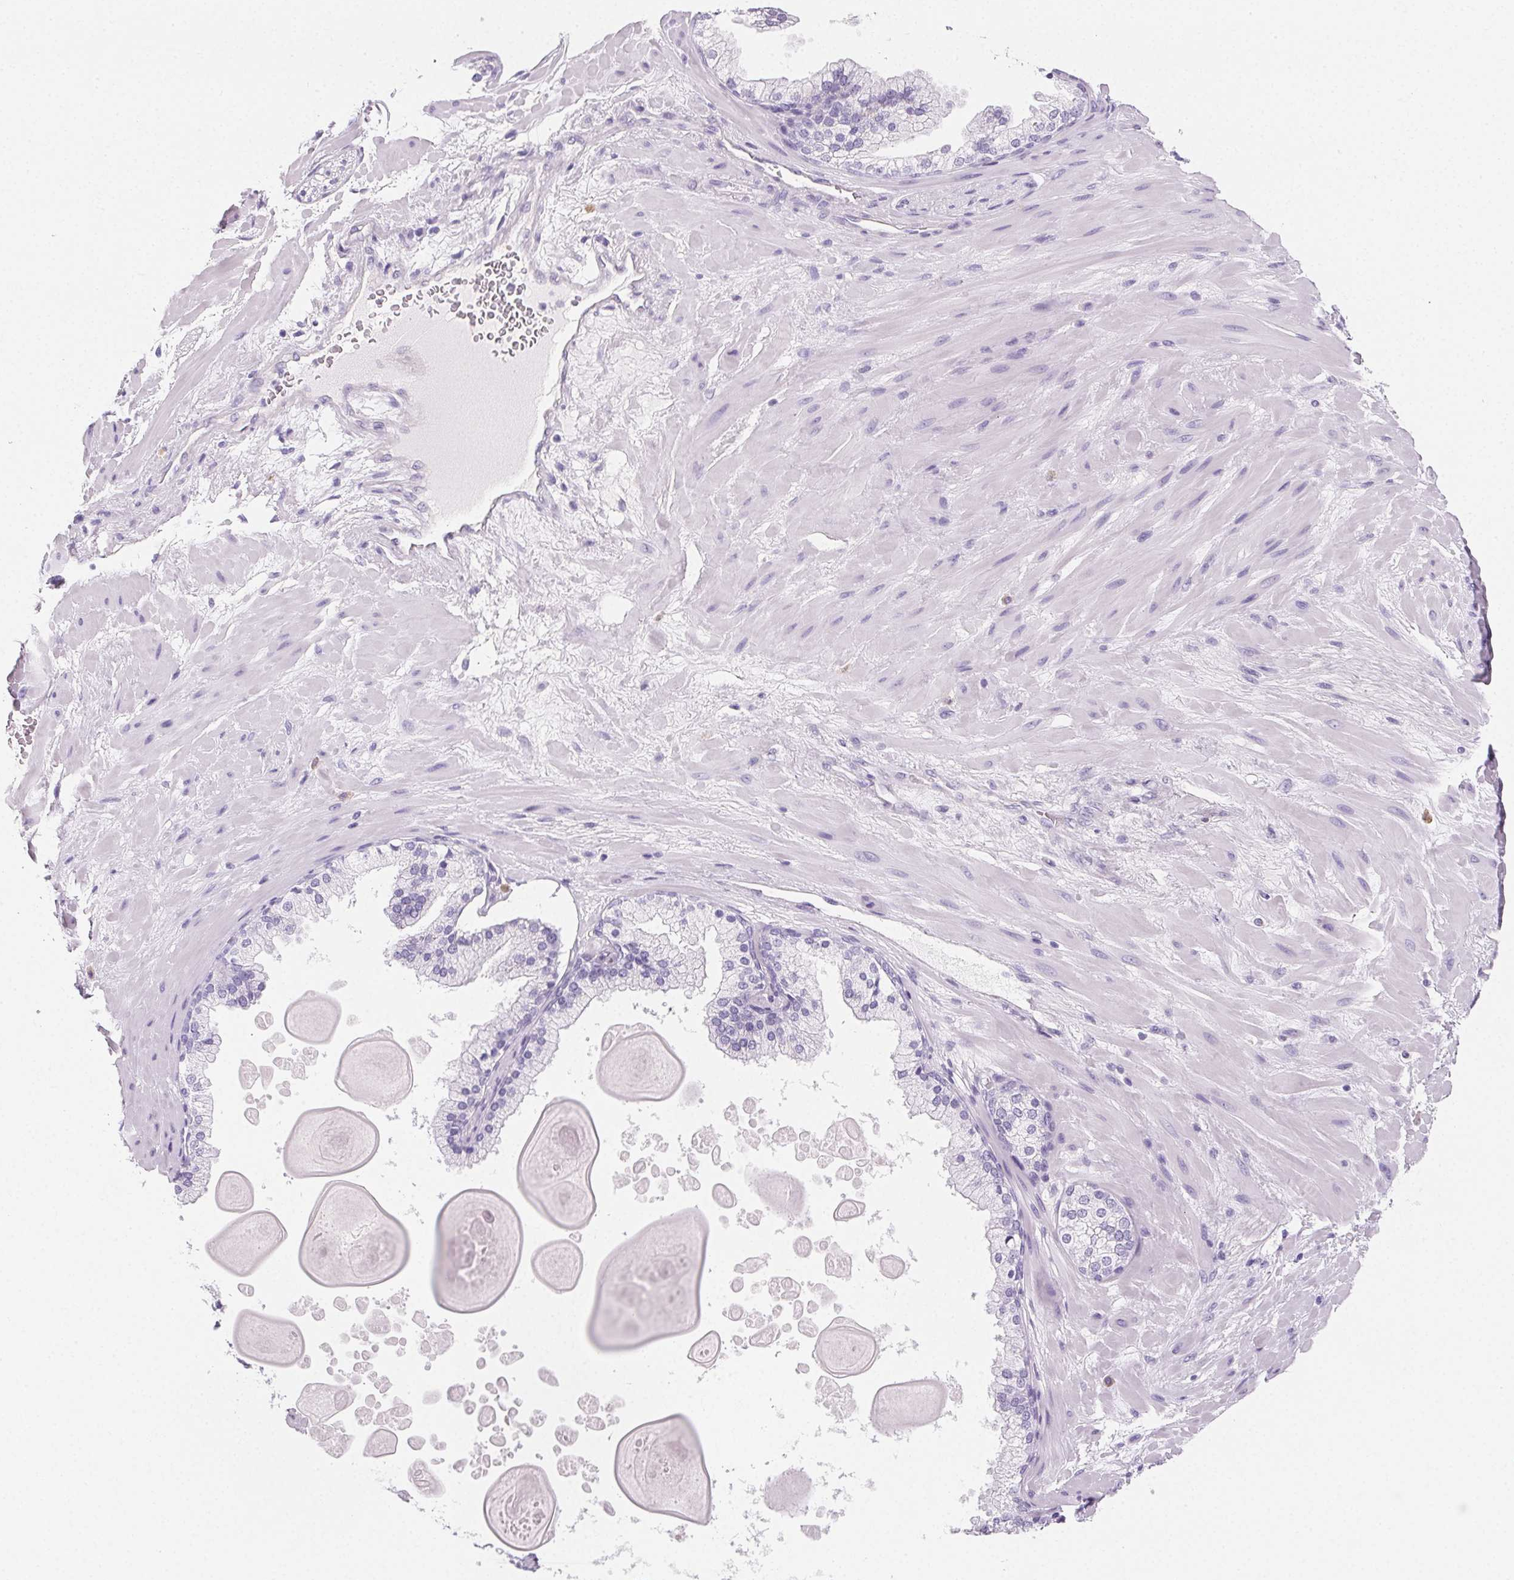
{"staining": {"intensity": "negative", "quantity": "none", "location": "none"}, "tissue": "adipose tissue", "cell_type": "Adipocytes", "image_type": "normal", "snomed": [{"axis": "morphology", "description": "Normal tissue, NOS"}, {"axis": "topography", "description": "Prostate"}, {"axis": "topography", "description": "Peripheral nerve tissue"}], "caption": "Immunohistochemistry micrograph of unremarkable adipose tissue stained for a protein (brown), which reveals no positivity in adipocytes.", "gene": "PRSS1", "patient": {"sex": "male", "age": 61}}